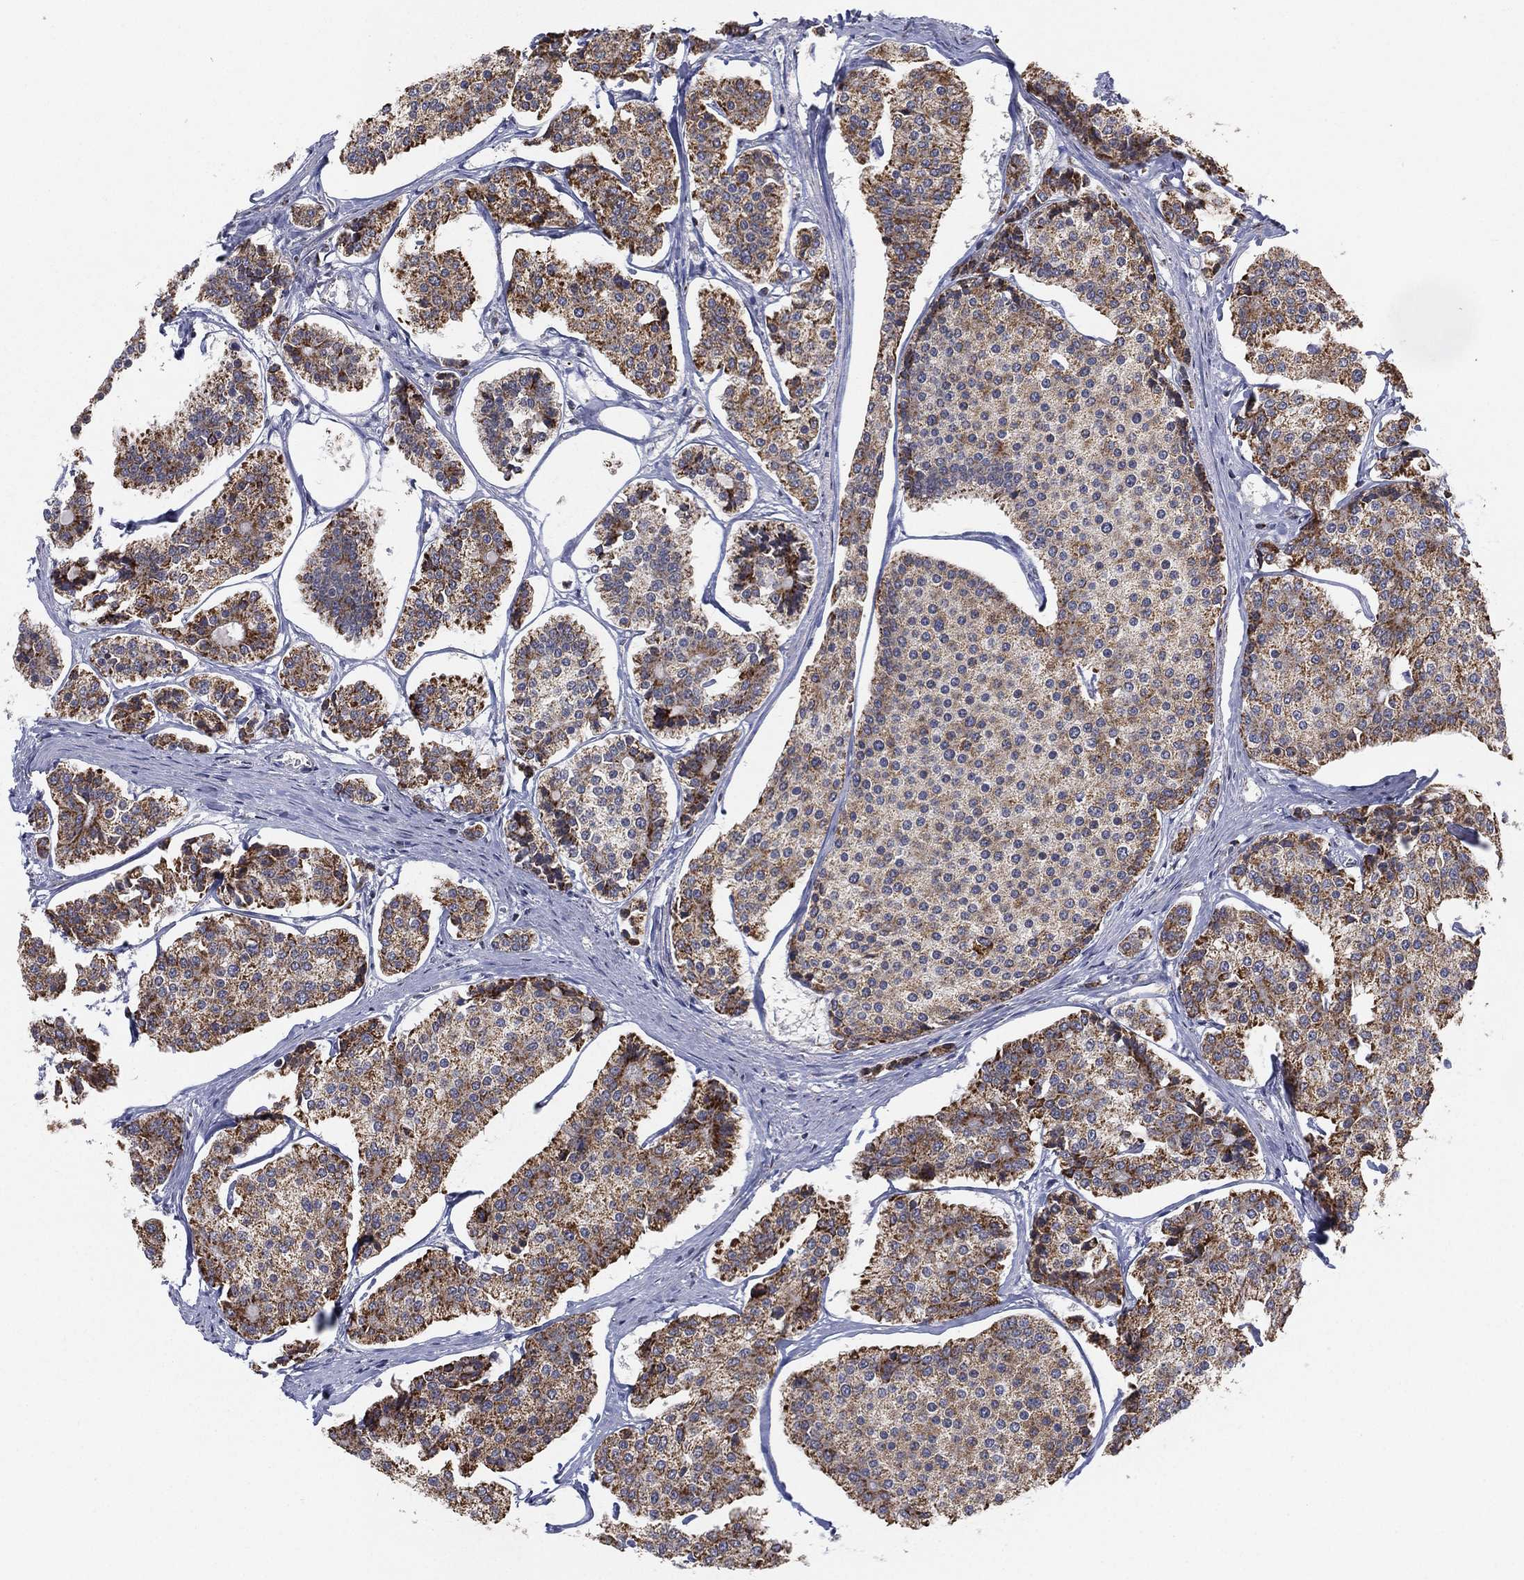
{"staining": {"intensity": "moderate", "quantity": ">75%", "location": "cytoplasmic/membranous"}, "tissue": "carcinoid", "cell_type": "Tumor cells", "image_type": "cancer", "snomed": [{"axis": "morphology", "description": "Carcinoid, malignant, NOS"}, {"axis": "topography", "description": "Small intestine"}], "caption": "Protein positivity by immunohistochemistry demonstrates moderate cytoplasmic/membranous staining in about >75% of tumor cells in carcinoid. The protein is shown in brown color, while the nuclei are stained blue.", "gene": "PSMG4", "patient": {"sex": "female", "age": 65}}